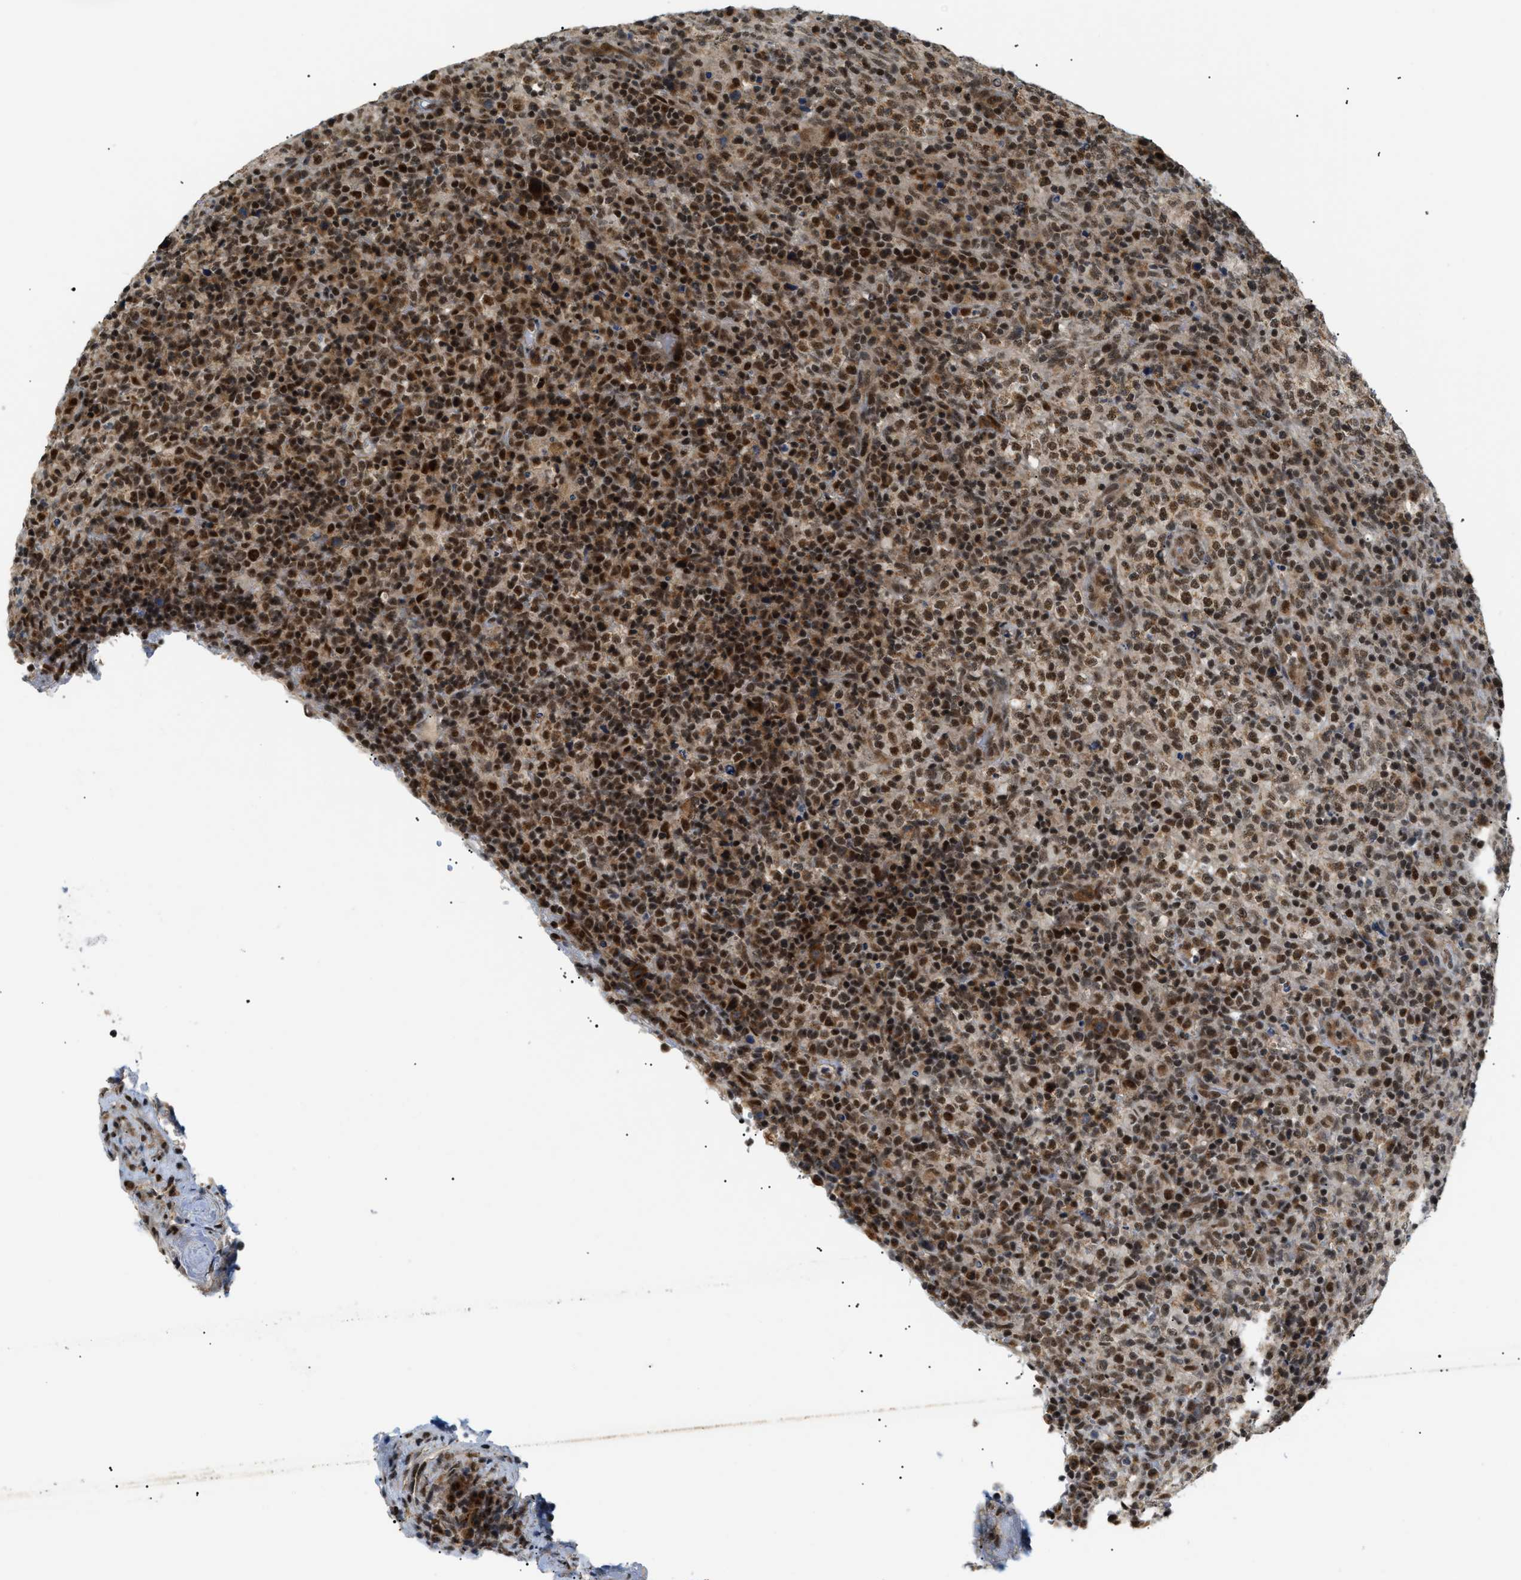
{"staining": {"intensity": "moderate", "quantity": ">75%", "location": "nuclear"}, "tissue": "lymphoma", "cell_type": "Tumor cells", "image_type": "cancer", "snomed": [{"axis": "morphology", "description": "Malignant lymphoma, non-Hodgkin's type, High grade"}, {"axis": "topography", "description": "Lymph node"}], "caption": "Immunohistochemistry micrograph of malignant lymphoma, non-Hodgkin's type (high-grade) stained for a protein (brown), which shows medium levels of moderate nuclear staining in approximately >75% of tumor cells.", "gene": "ZBTB11", "patient": {"sex": "female", "age": 76}}